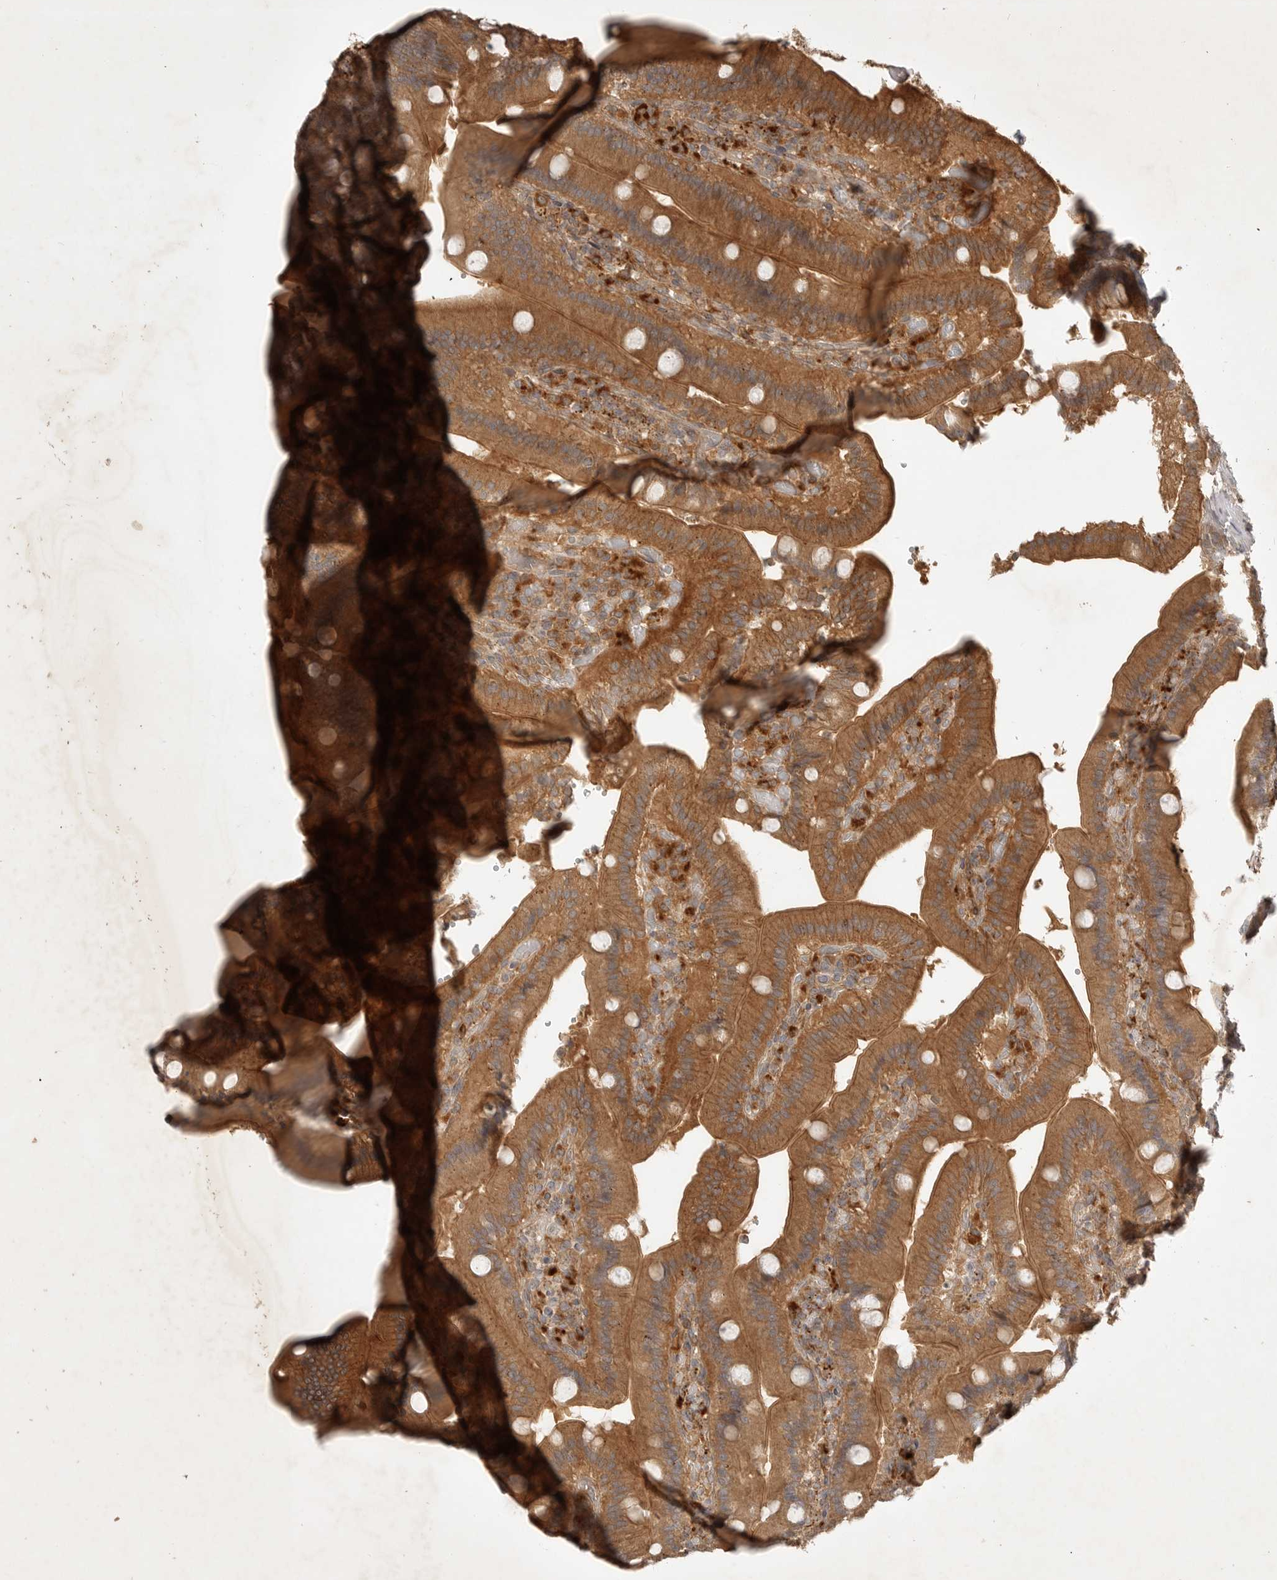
{"staining": {"intensity": "moderate", "quantity": ">75%", "location": "cytoplasmic/membranous"}, "tissue": "duodenum", "cell_type": "Glandular cells", "image_type": "normal", "snomed": [{"axis": "morphology", "description": "Normal tissue, NOS"}, {"axis": "topography", "description": "Duodenum"}], "caption": "IHC (DAB (3,3'-diaminobenzidine)) staining of benign human duodenum reveals moderate cytoplasmic/membranous protein positivity in about >75% of glandular cells.", "gene": "ZNF232", "patient": {"sex": "female", "age": 62}}